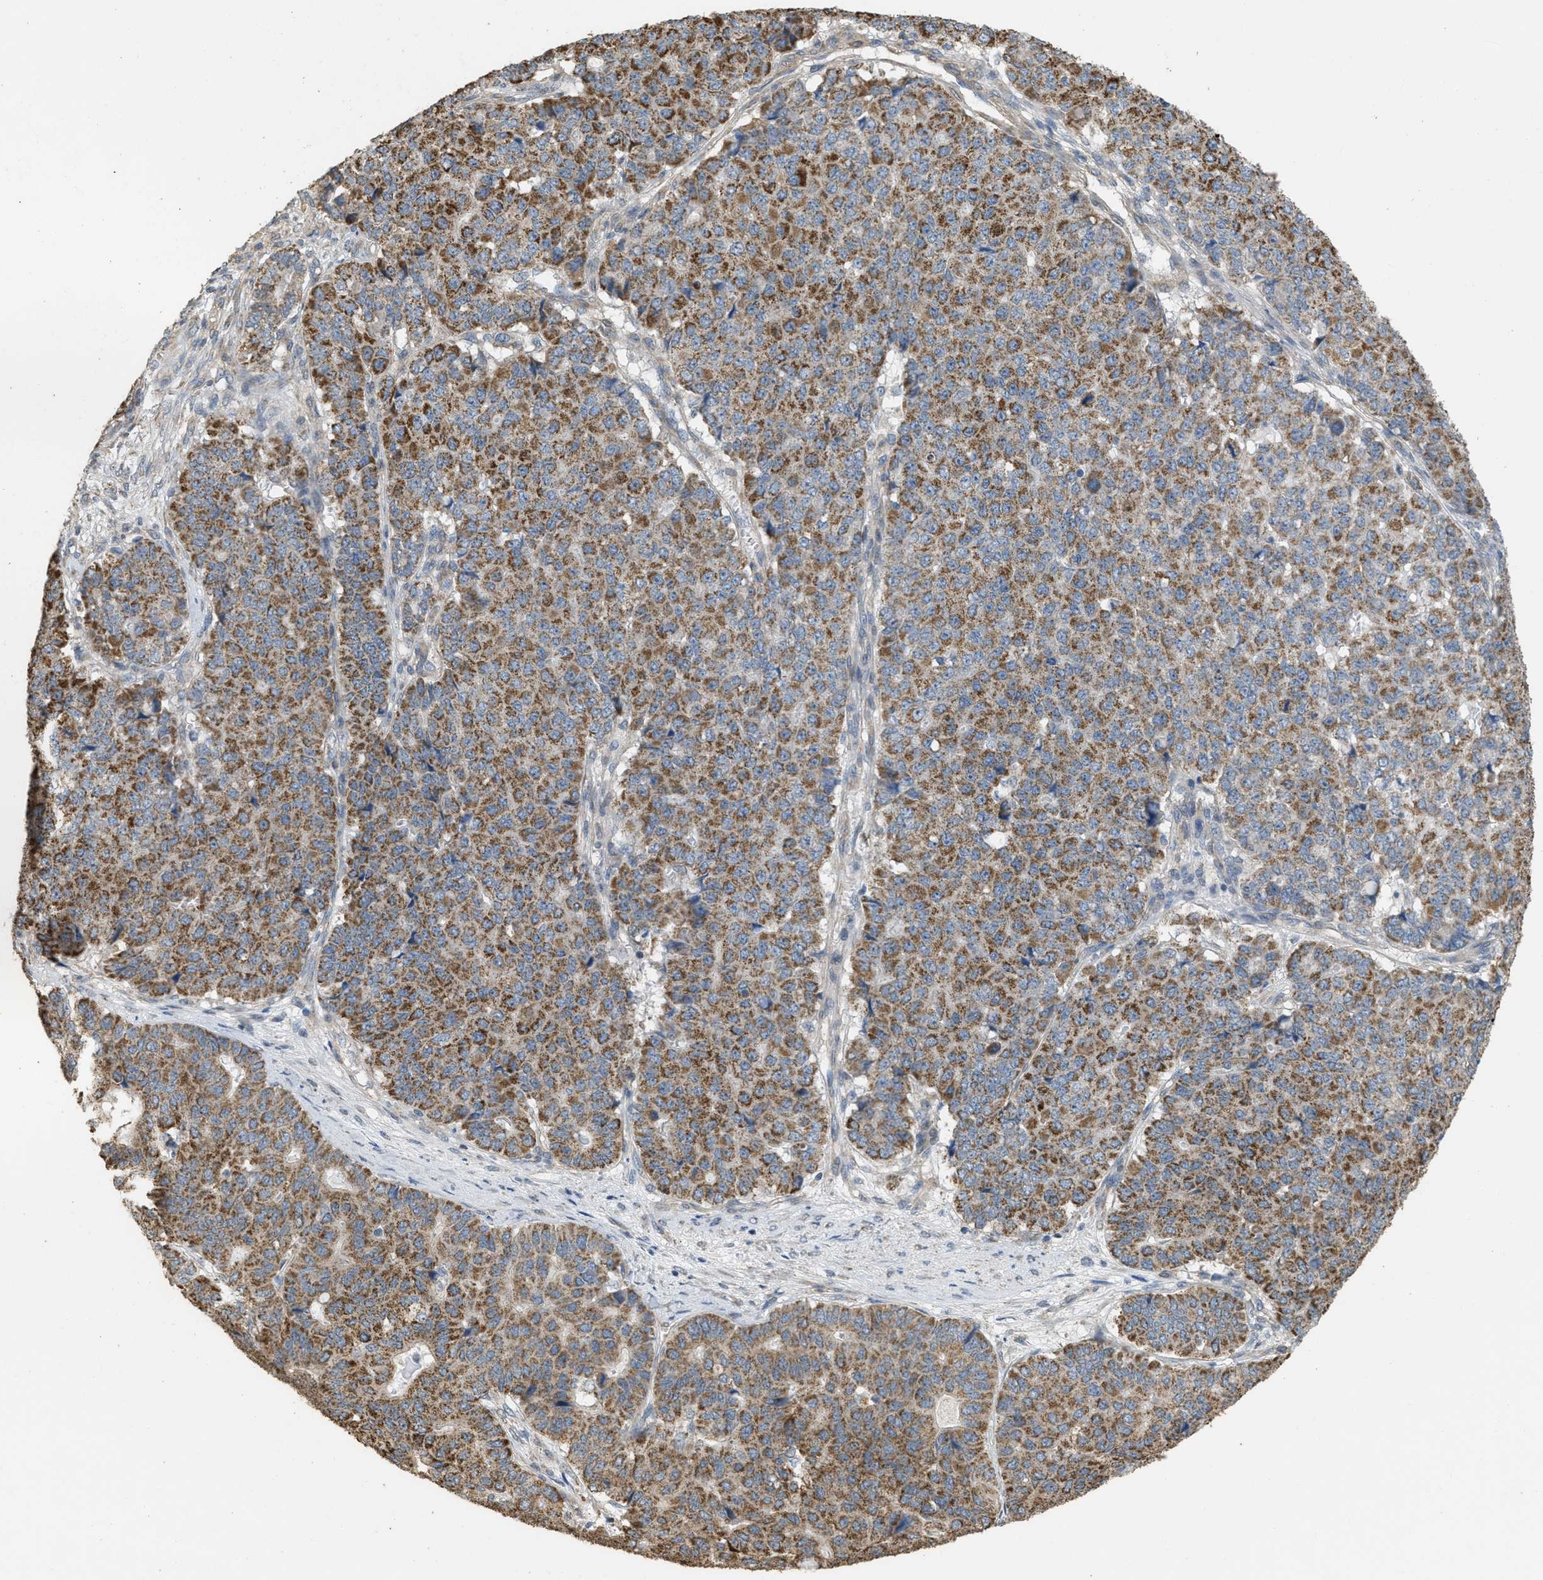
{"staining": {"intensity": "moderate", "quantity": ">75%", "location": "cytoplasmic/membranous"}, "tissue": "pancreatic cancer", "cell_type": "Tumor cells", "image_type": "cancer", "snomed": [{"axis": "morphology", "description": "Adenocarcinoma, NOS"}, {"axis": "topography", "description": "Pancreas"}], "caption": "A brown stain labels moderate cytoplasmic/membranous positivity of a protein in pancreatic cancer (adenocarcinoma) tumor cells.", "gene": "KCNA4", "patient": {"sex": "male", "age": 50}}